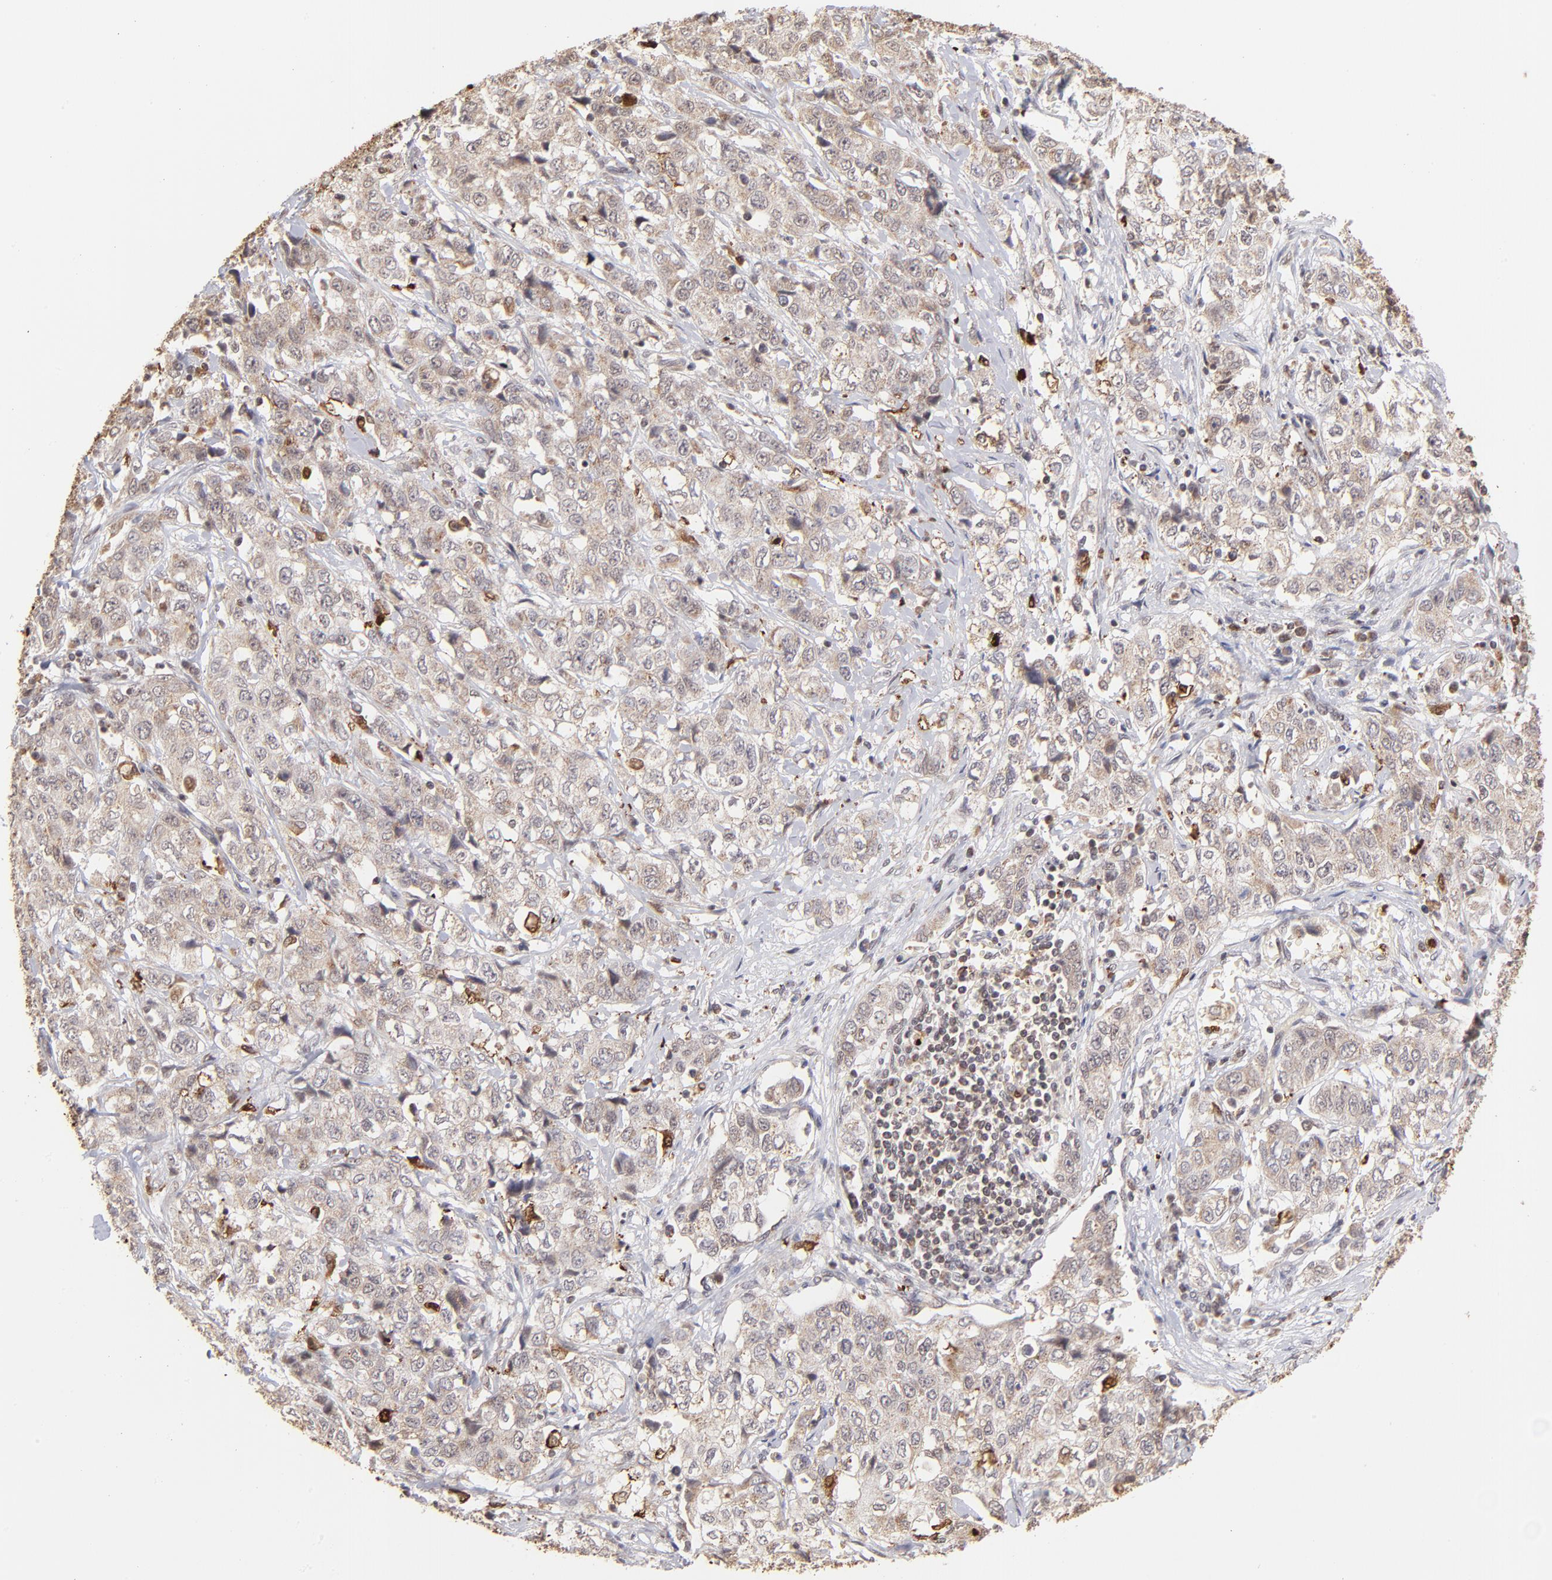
{"staining": {"intensity": "weak", "quantity": ">75%", "location": "cytoplasmic/membranous"}, "tissue": "stomach cancer", "cell_type": "Tumor cells", "image_type": "cancer", "snomed": [{"axis": "morphology", "description": "Adenocarcinoma, NOS"}, {"axis": "topography", "description": "Stomach"}], "caption": "Adenocarcinoma (stomach) stained with DAB (3,3'-diaminobenzidine) immunohistochemistry demonstrates low levels of weak cytoplasmic/membranous staining in approximately >75% of tumor cells. (DAB IHC with brightfield microscopy, high magnification).", "gene": "ZFX", "patient": {"sex": "male", "age": 48}}